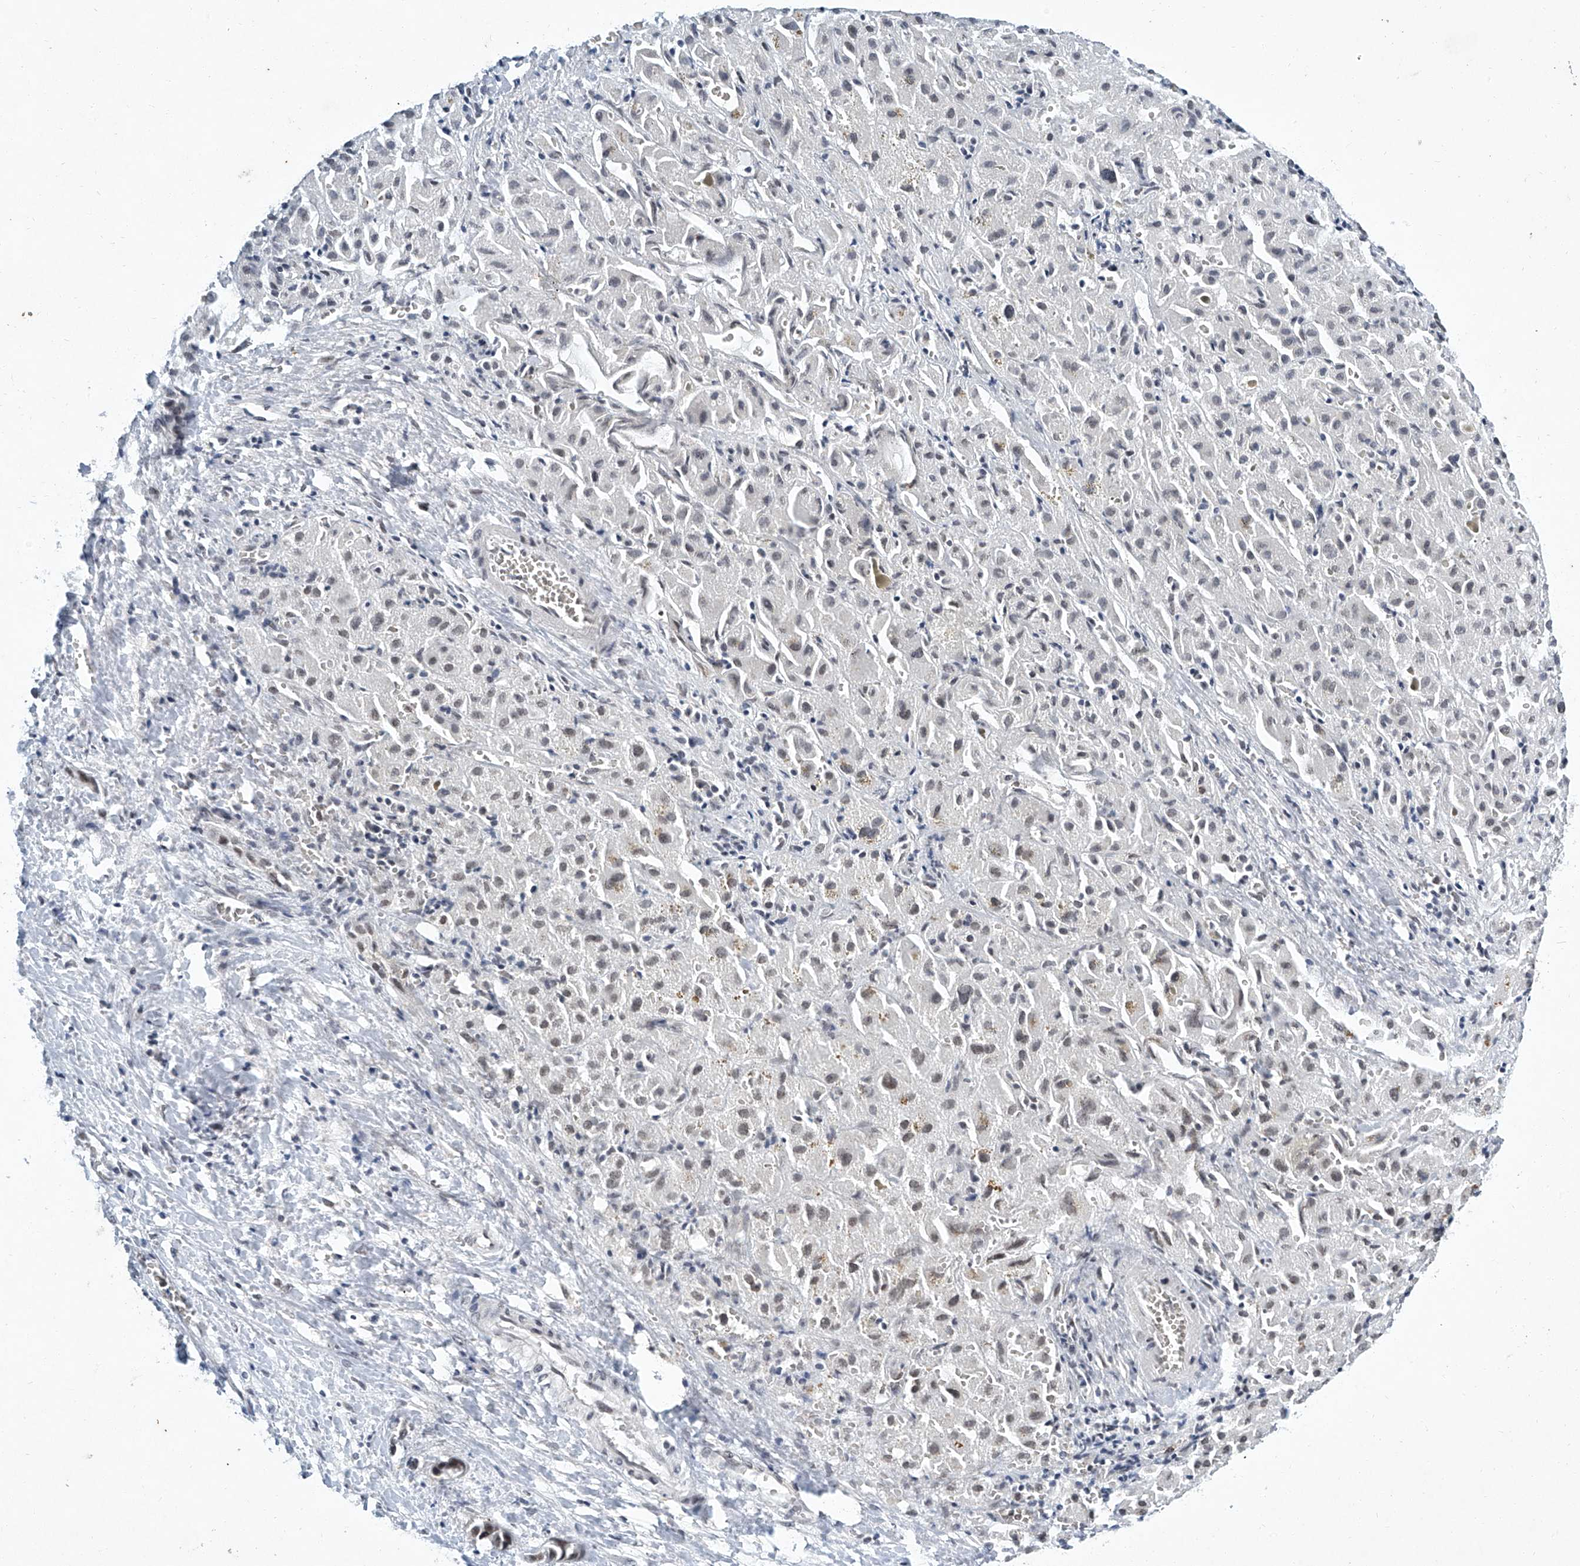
{"staining": {"intensity": "weak", "quantity": "25%-75%", "location": "nuclear"}, "tissue": "liver cancer", "cell_type": "Tumor cells", "image_type": "cancer", "snomed": [{"axis": "morphology", "description": "Cholangiocarcinoma"}, {"axis": "topography", "description": "Liver"}], "caption": "Weak nuclear expression for a protein is identified in approximately 25%-75% of tumor cells of liver cholangiocarcinoma using immunohistochemistry.", "gene": "TFDP1", "patient": {"sex": "female", "age": 52}}